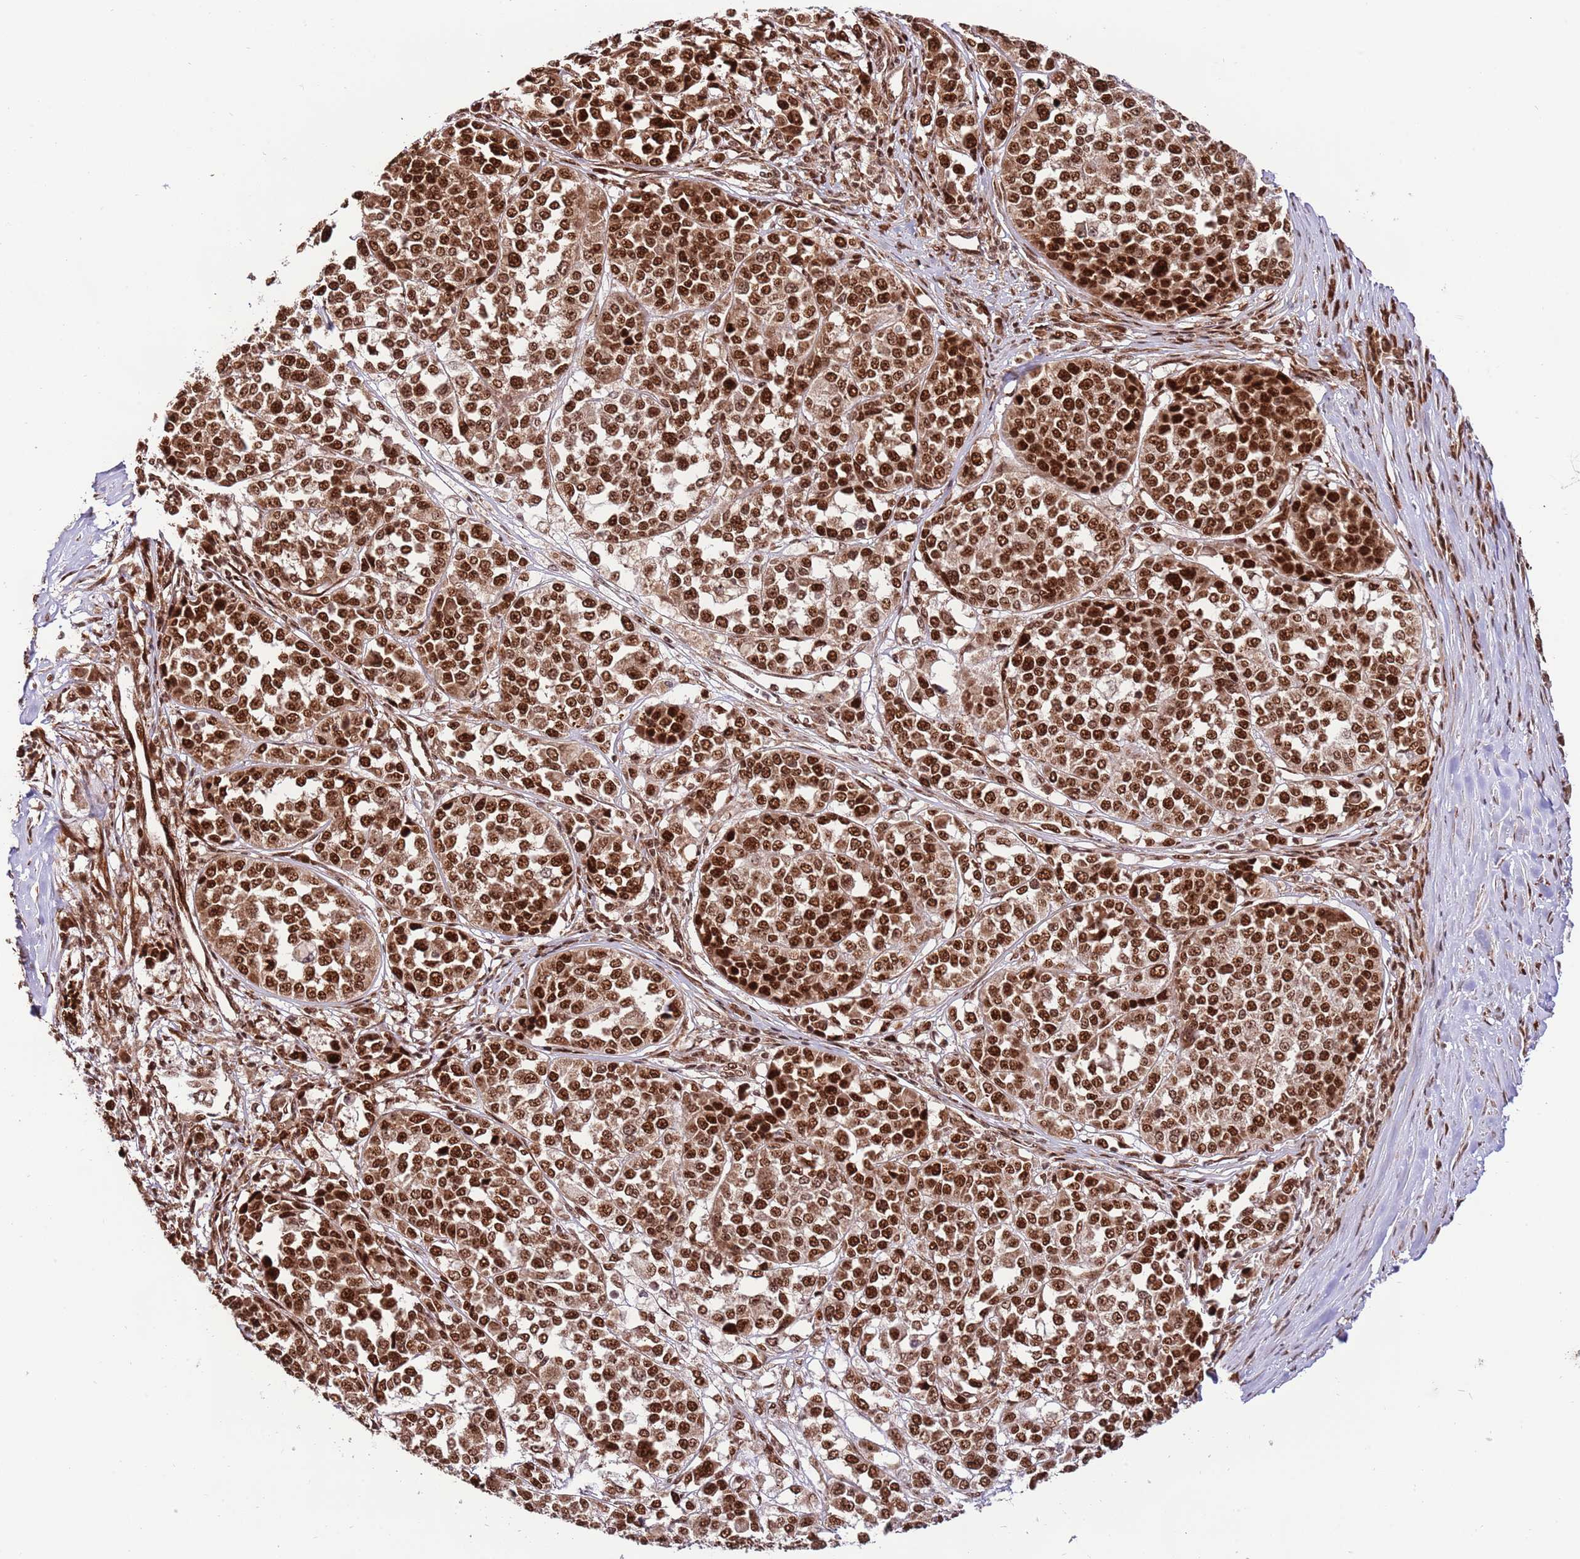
{"staining": {"intensity": "strong", "quantity": ">75%", "location": "cytoplasmic/membranous,nuclear"}, "tissue": "melanoma", "cell_type": "Tumor cells", "image_type": "cancer", "snomed": [{"axis": "morphology", "description": "Malignant melanoma, Metastatic site"}, {"axis": "topography", "description": "Lymph node"}], "caption": "High-magnification brightfield microscopy of malignant melanoma (metastatic site) stained with DAB (brown) and counterstained with hematoxylin (blue). tumor cells exhibit strong cytoplasmic/membranous and nuclear positivity is present in about>75% of cells.", "gene": "RIF1", "patient": {"sex": "male", "age": 44}}